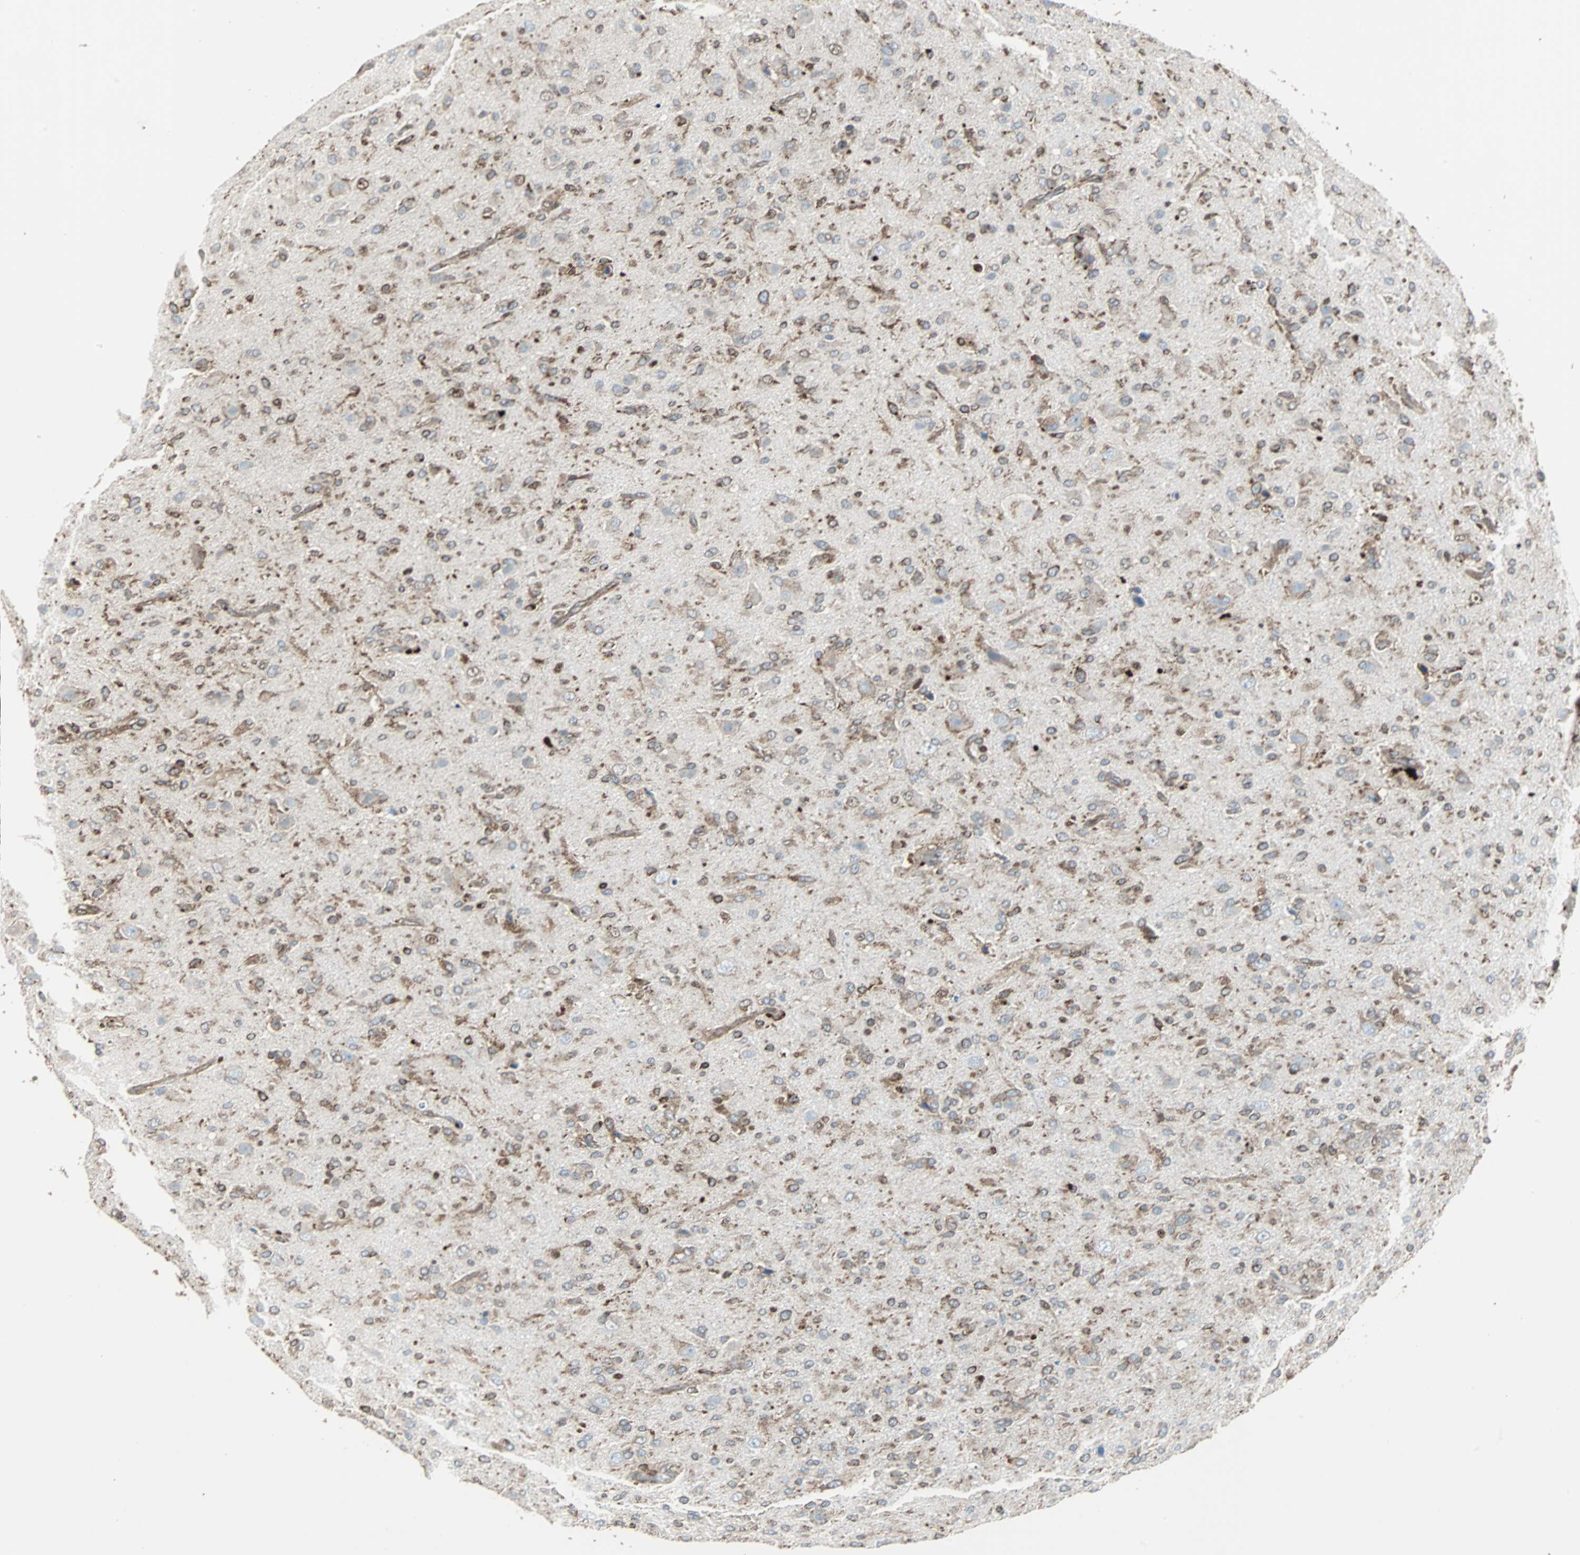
{"staining": {"intensity": "strong", "quantity": ">75%", "location": "cytoplasmic/membranous"}, "tissue": "glioma", "cell_type": "Tumor cells", "image_type": "cancer", "snomed": [{"axis": "morphology", "description": "Glioma, malignant, High grade"}, {"axis": "topography", "description": "Brain"}], "caption": "Immunohistochemistry image of human glioma stained for a protein (brown), which reveals high levels of strong cytoplasmic/membranous staining in approximately >75% of tumor cells.", "gene": "RELA", "patient": {"sex": "male", "age": 71}}